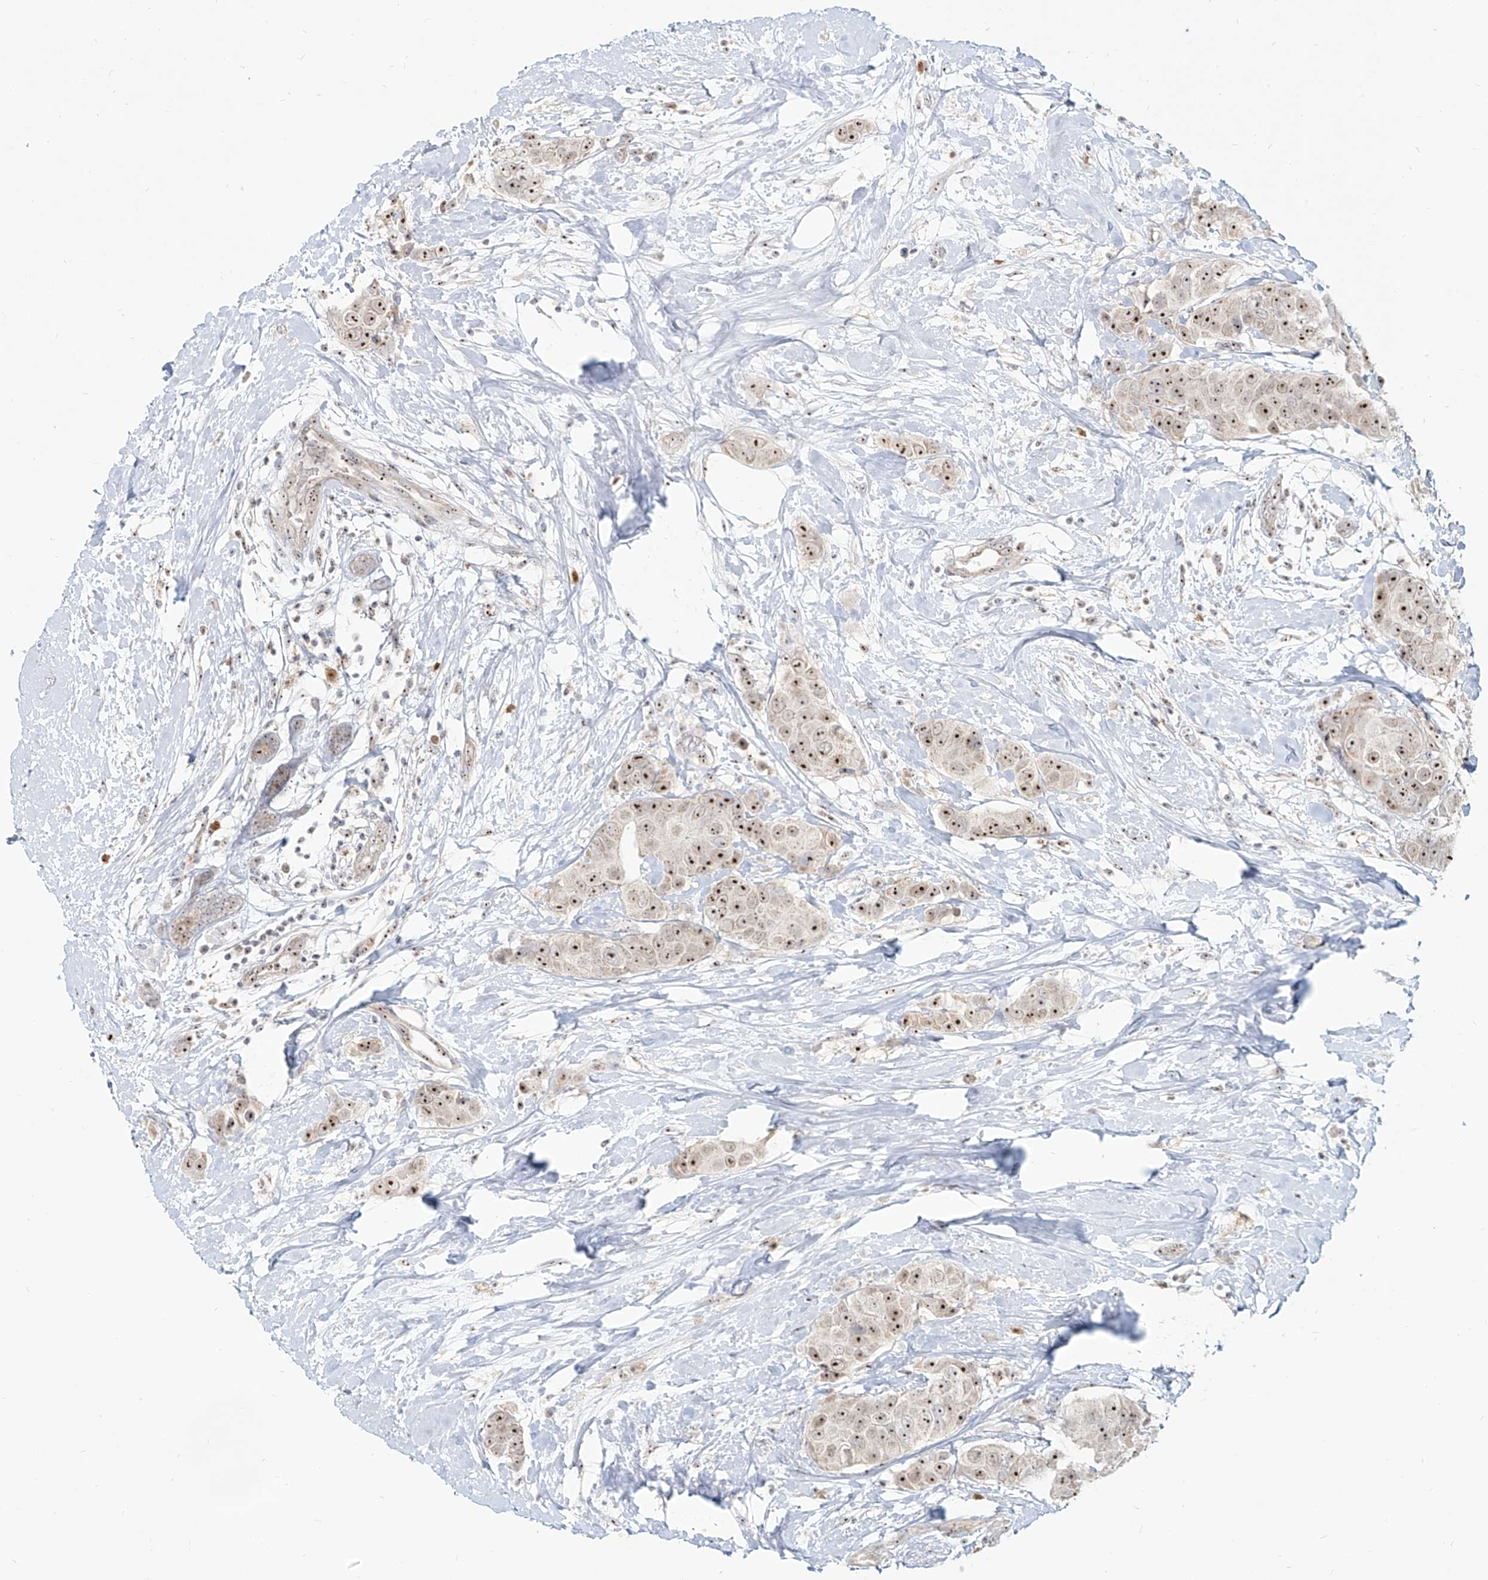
{"staining": {"intensity": "strong", "quantity": ">75%", "location": "nuclear"}, "tissue": "breast cancer", "cell_type": "Tumor cells", "image_type": "cancer", "snomed": [{"axis": "morphology", "description": "Normal tissue, NOS"}, {"axis": "morphology", "description": "Duct carcinoma"}, {"axis": "topography", "description": "Breast"}], "caption": "IHC image of neoplastic tissue: human breast cancer stained using immunohistochemistry exhibits high levels of strong protein expression localized specifically in the nuclear of tumor cells, appearing as a nuclear brown color.", "gene": "BYSL", "patient": {"sex": "female", "age": 39}}